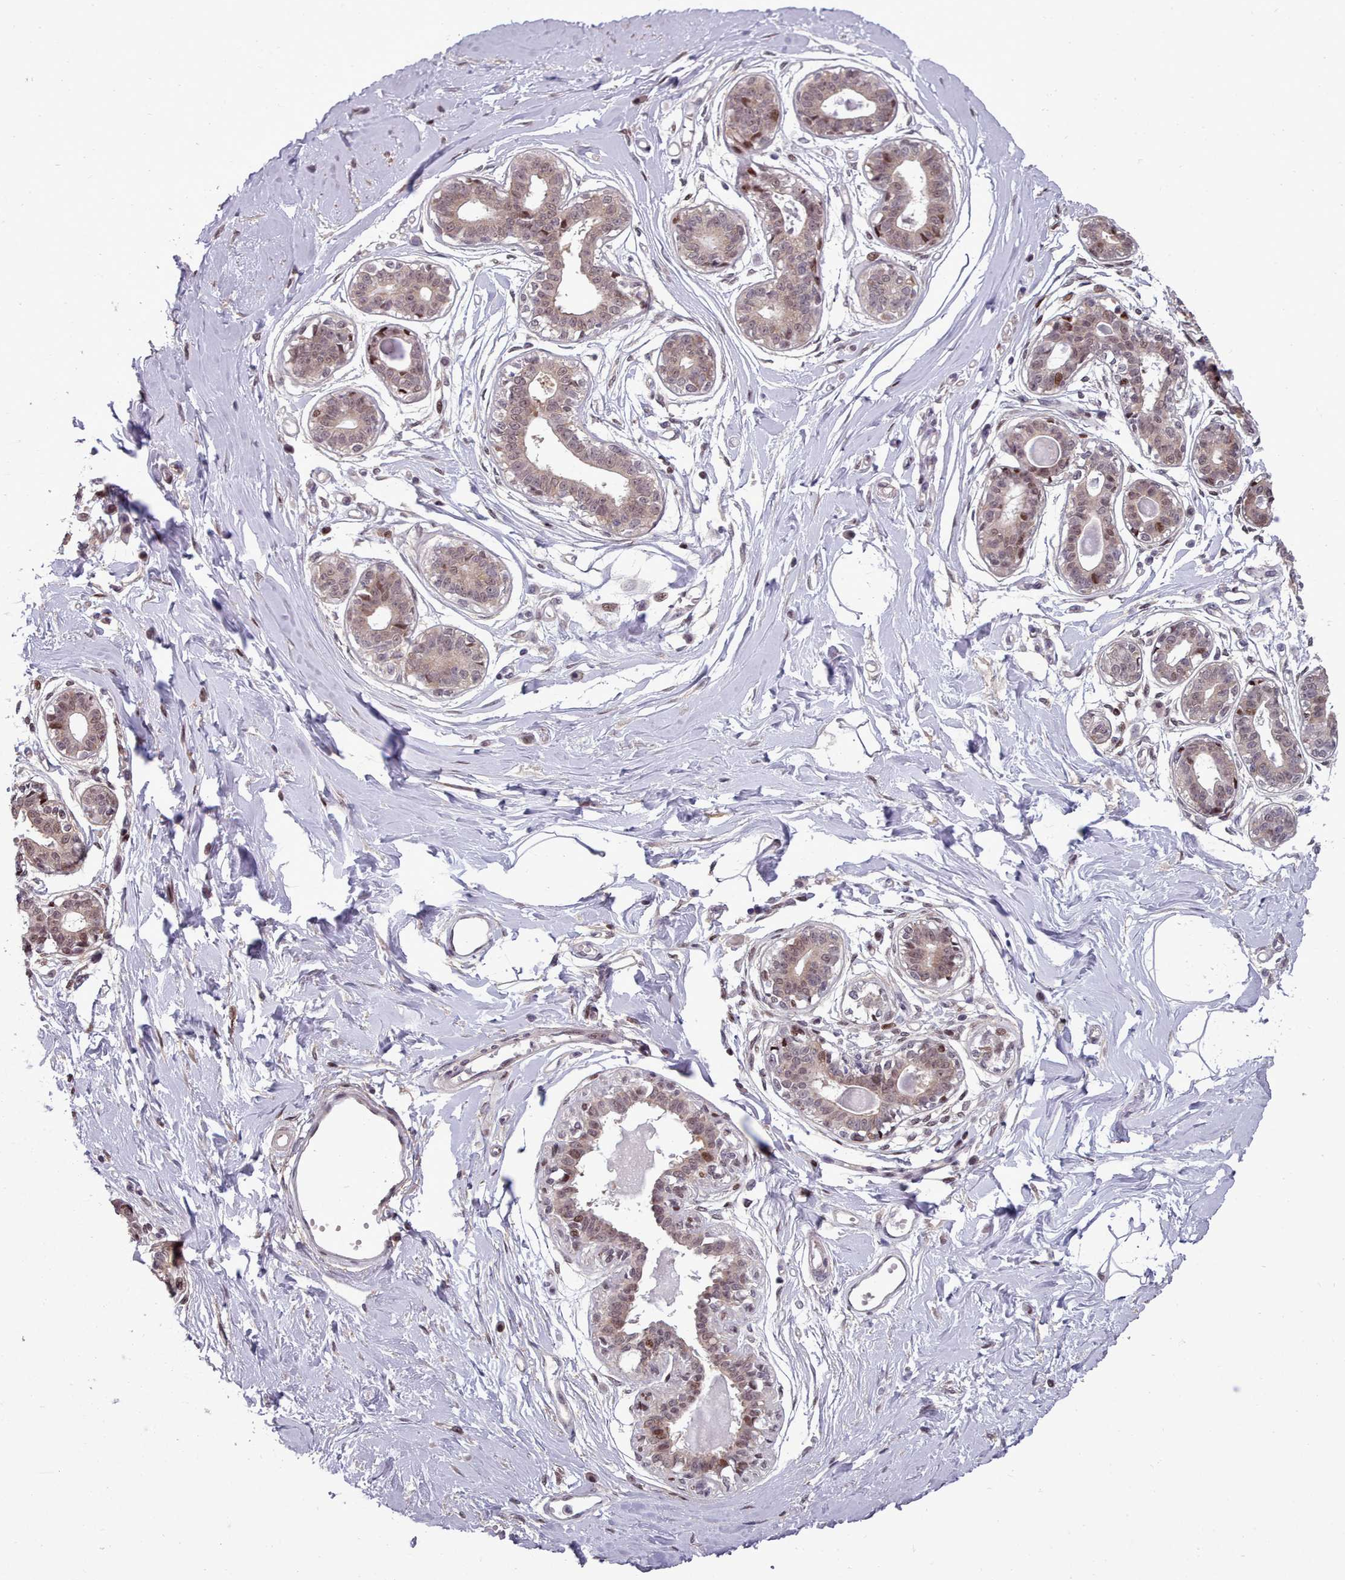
{"staining": {"intensity": "negative", "quantity": "none", "location": "none"}, "tissue": "breast", "cell_type": "Adipocytes", "image_type": "normal", "snomed": [{"axis": "morphology", "description": "Normal tissue, NOS"}, {"axis": "topography", "description": "Breast"}], "caption": "An image of human breast is negative for staining in adipocytes.", "gene": "ENSA", "patient": {"sex": "female", "age": 45}}